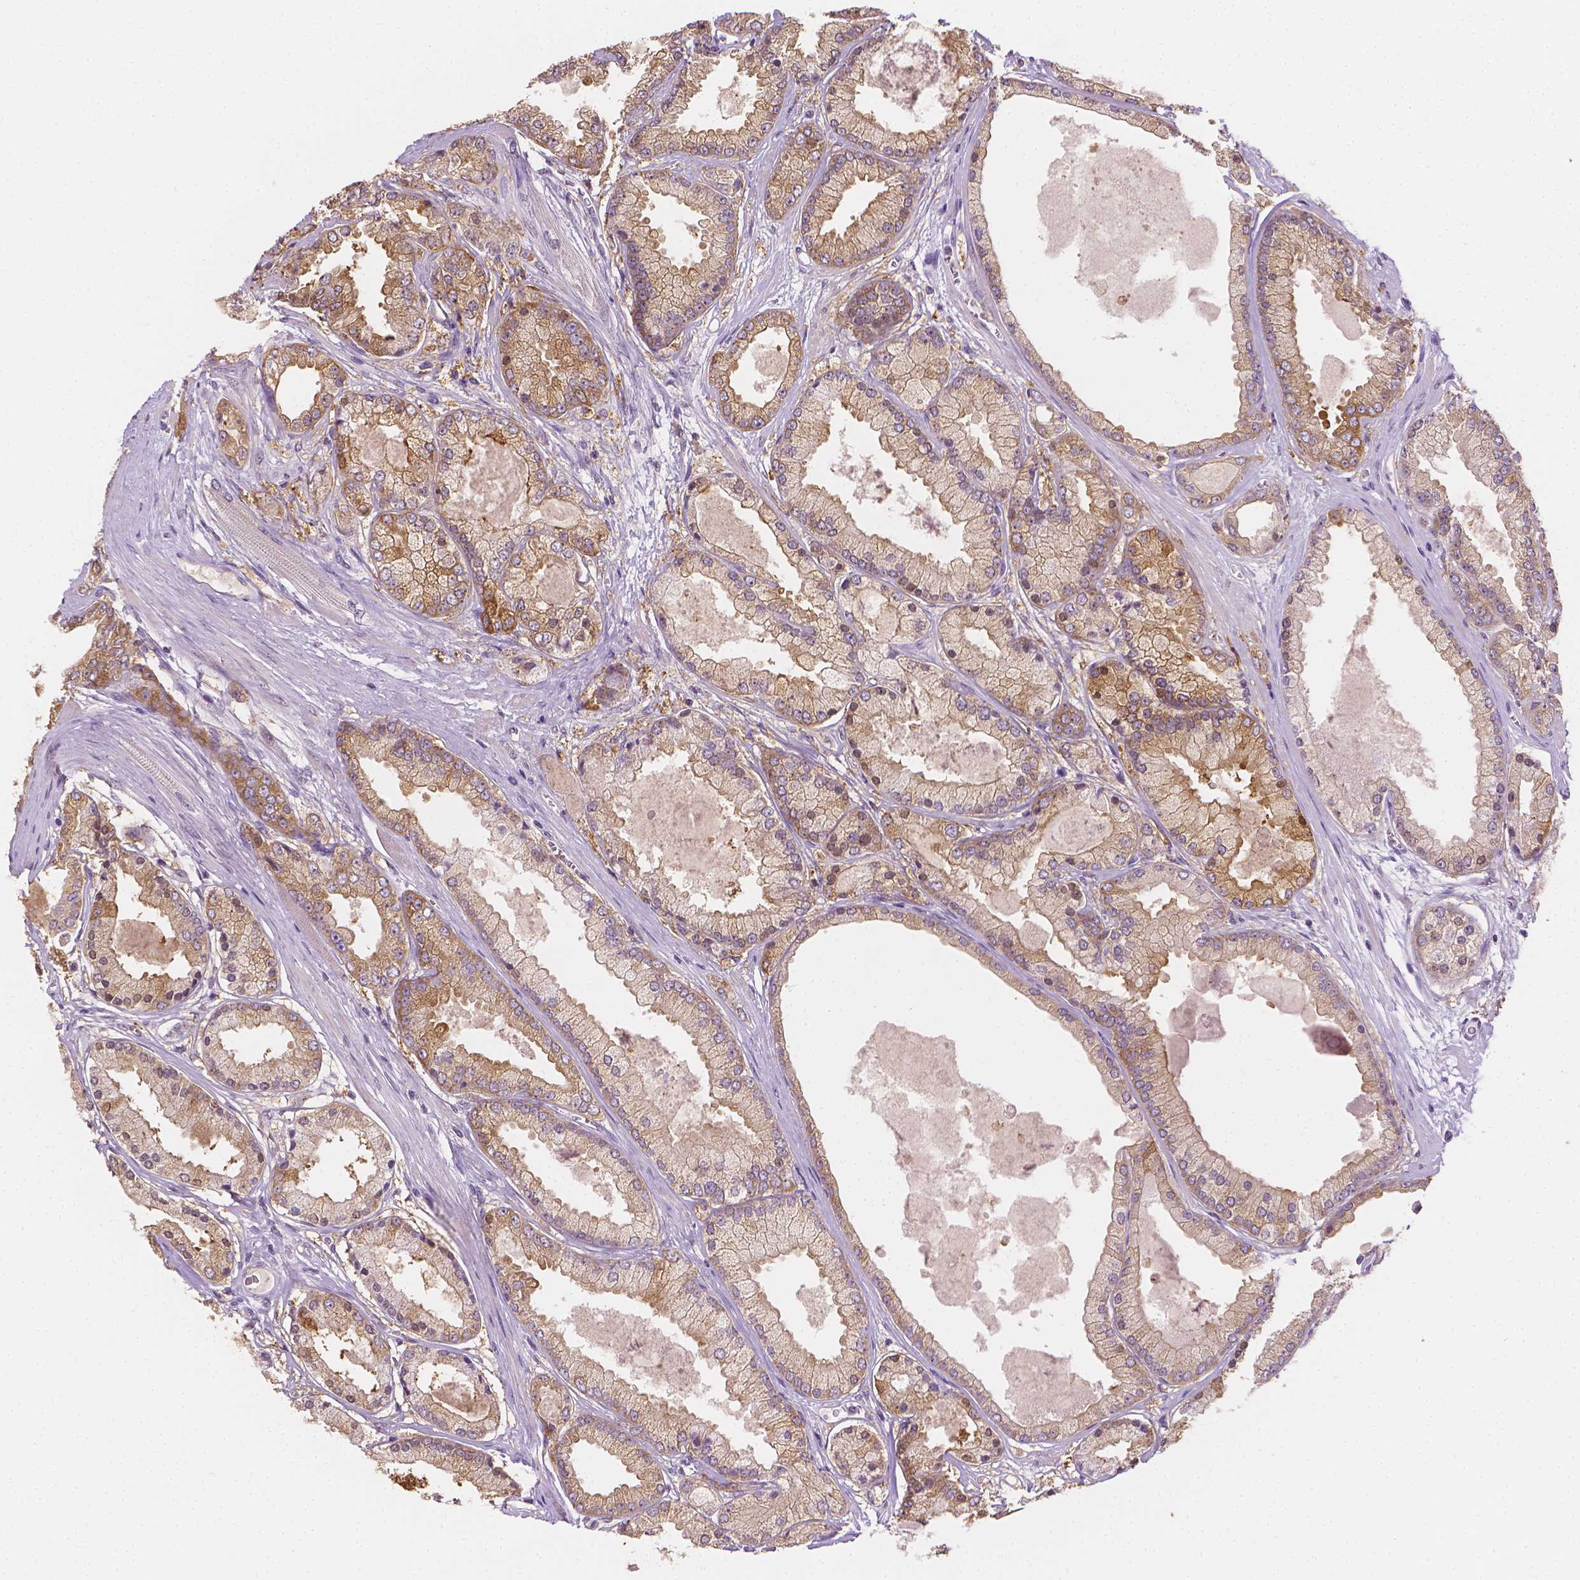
{"staining": {"intensity": "moderate", "quantity": ">75%", "location": "cytoplasmic/membranous"}, "tissue": "prostate cancer", "cell_type": "Tumor cells", "image_type": "cancer", "snomed": [{"axis": "morphology", "description": "Adenocarcinoma, High grade"}, {"axis": "topography", "description": "Prostate"}], "caption": "Protein staining of high-grade adenocarcinoma (prostate) tissue displays moderate cytoplasmic/membranous expression in approximately >75% of tumor cells. (IHC, brightfield microscopy, high magnification).", "gene": "FASN", "patient": {"sex": "male", "age": 67}}